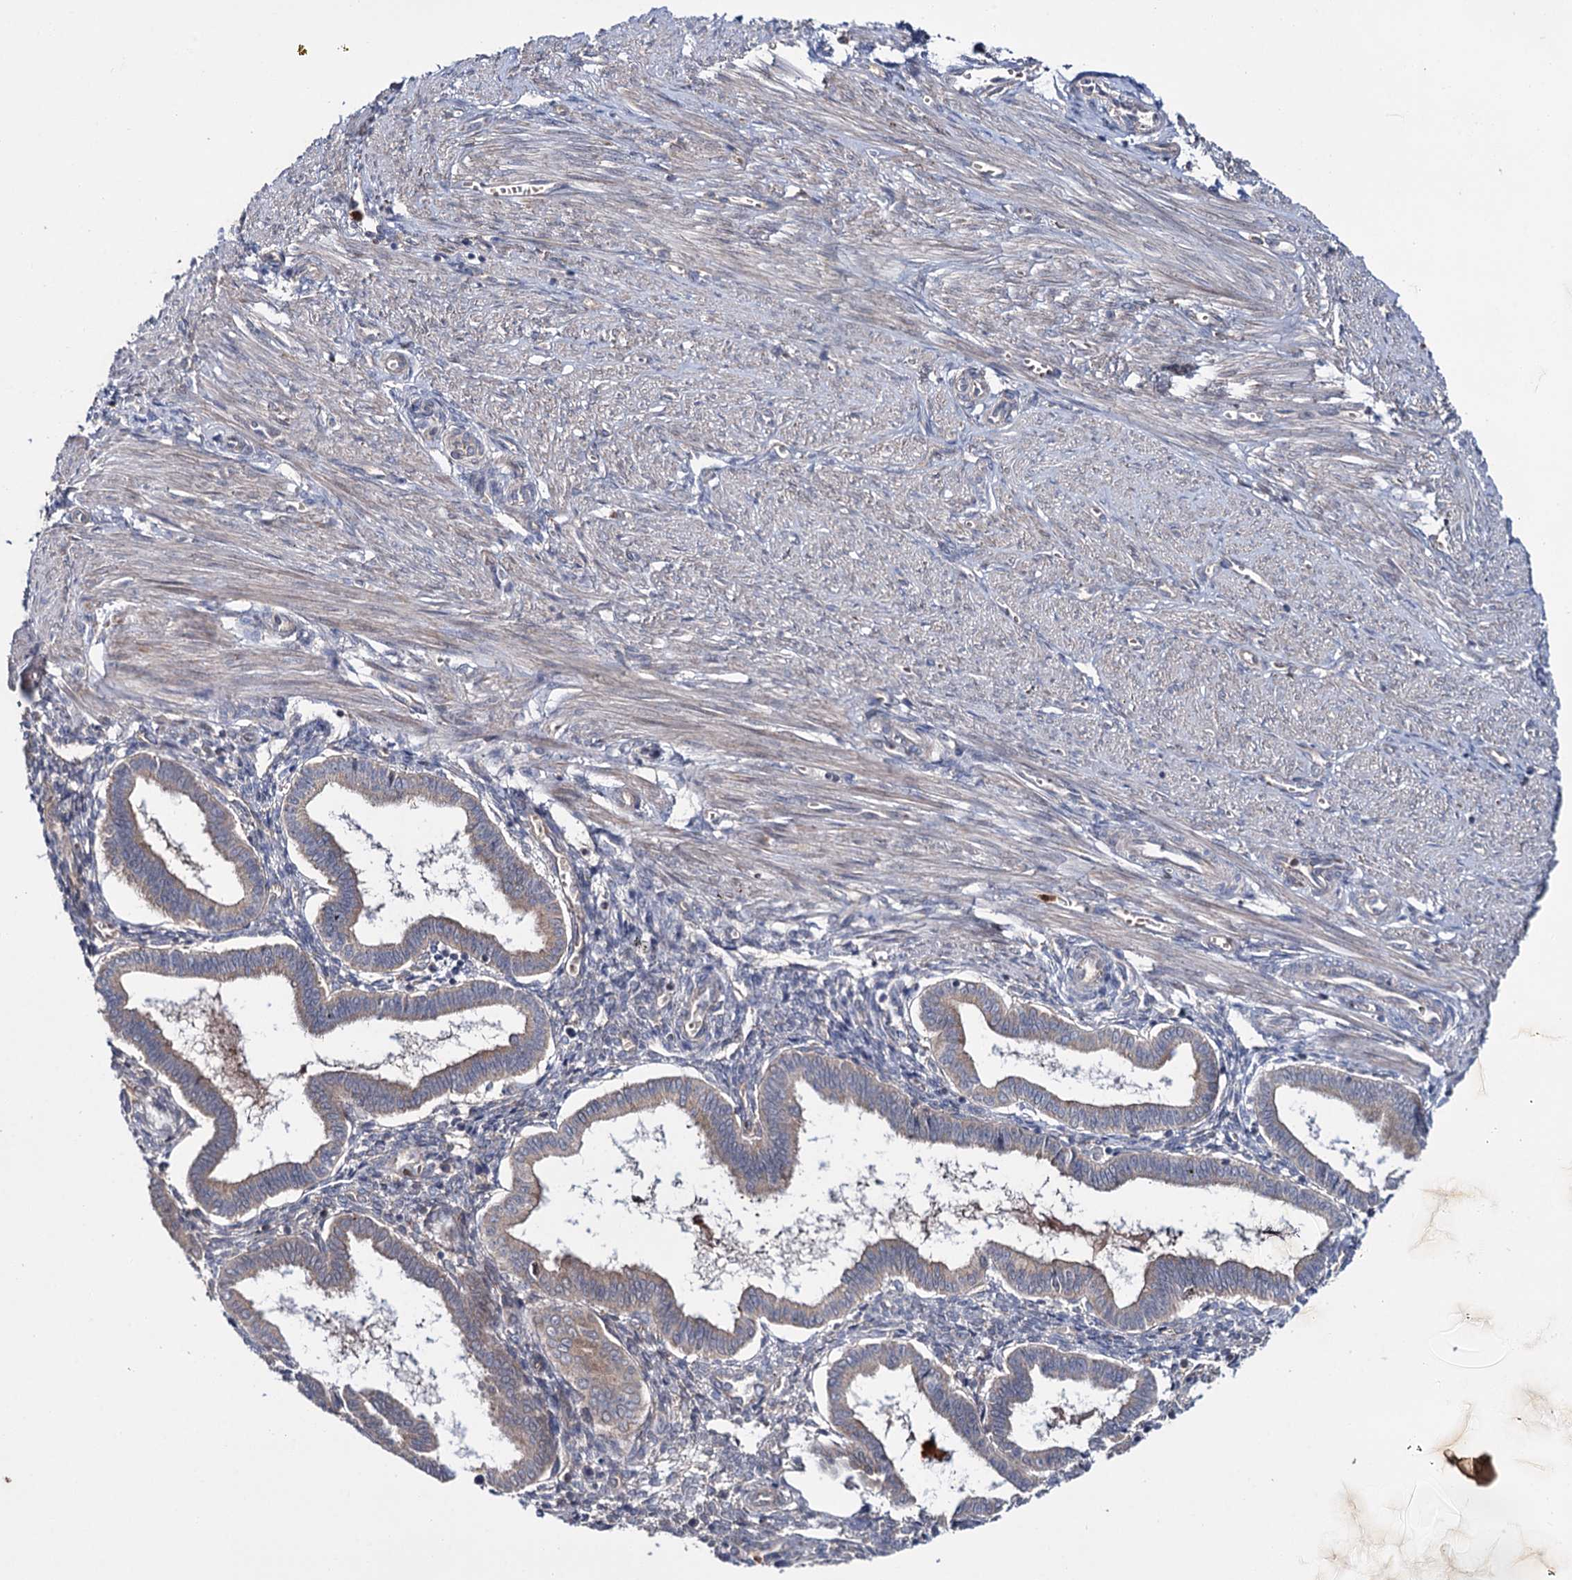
{"staining": {"intensity": "negative", "quantity": "none", "location": "none"}, "tissue": "endometrium", "cell_type": "Cells in endometrial stroma", "image_type": "normal", "snomed": [{"axis": "morphology", "description": "Normal tissue, NOS"}, {"axis": "topography", "description": "Endometrium"}], "caption": "An image of endometrium stained for a protein shows no brown staining in cells in endometrial stroma.", "gene": "PTPN3", "patient": {"sex": "female", "age": 25}}